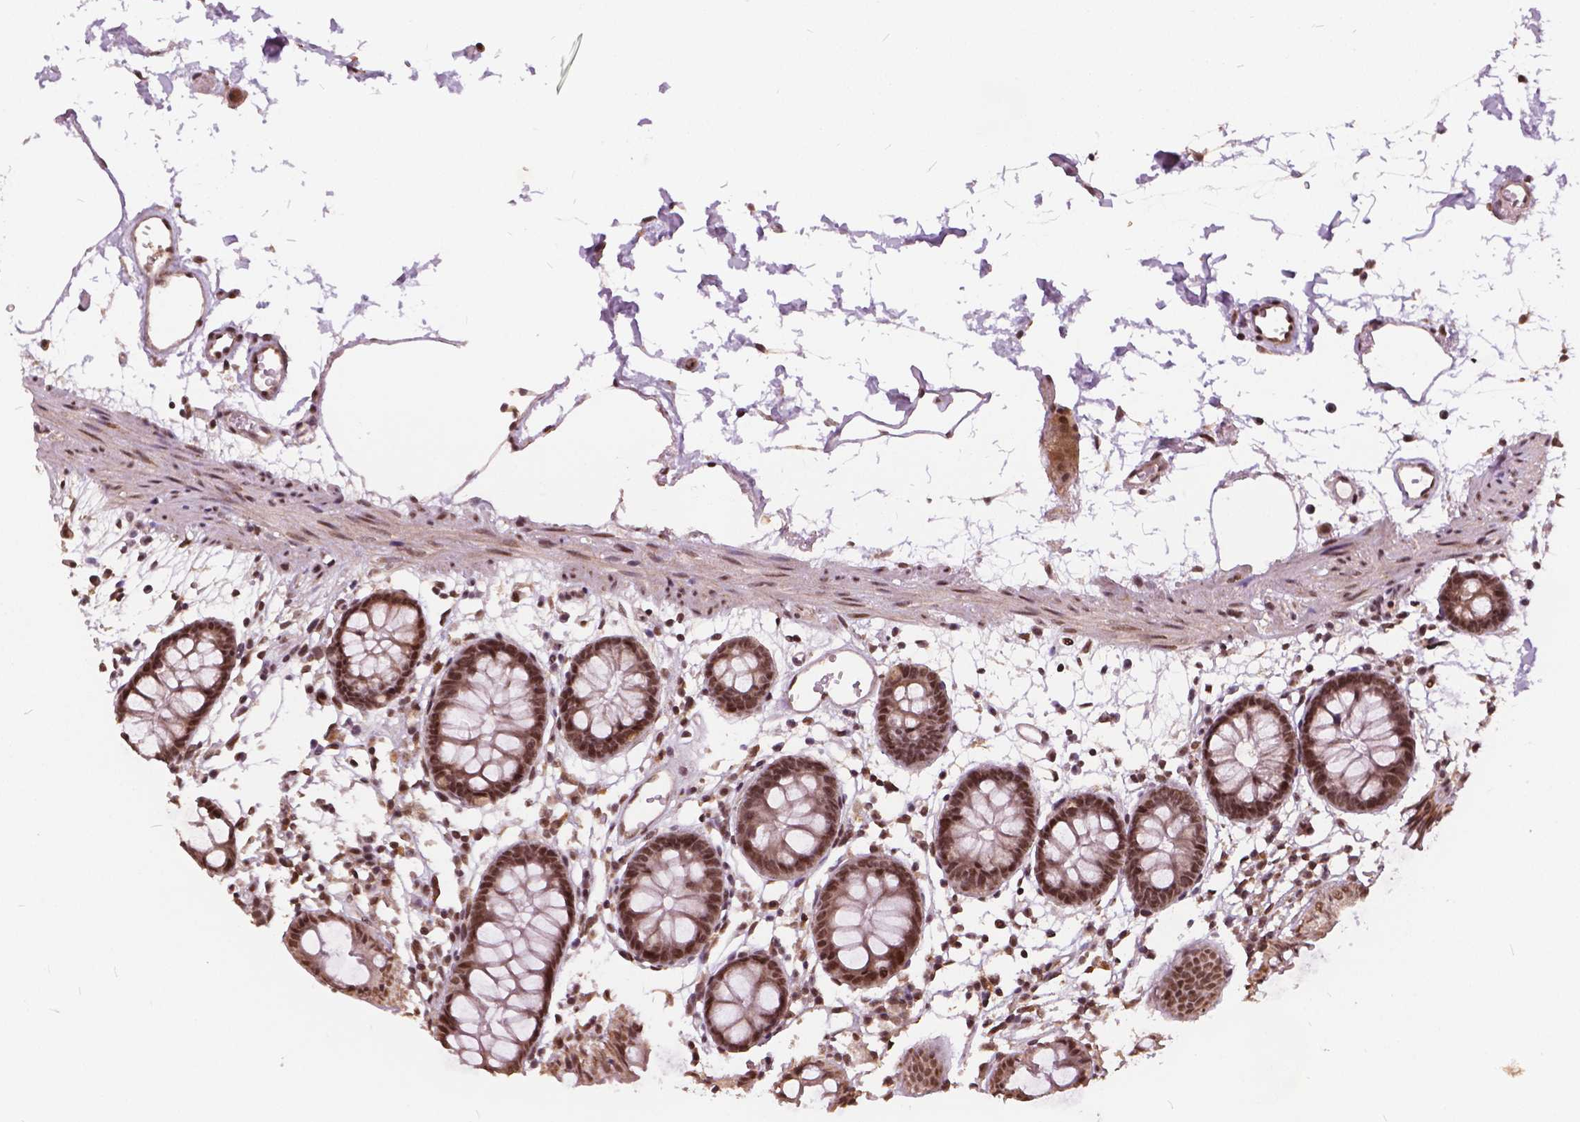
{"staining": {"intensity": "moderate", "quantity": ">75%", "location": "nuclear"}, "tissue": "colon", "cell_type": "Endothelial cells", "image_type": "normal", "snomed": [{"axis": "morphology", "description": "Normal tissue, NOS"}, {"axis": "topography", "description": "Colon"}], "caption": "High-power microscopy captured an IHC photomicrograph of benign colon, revealing moderate nuclear positivity in approximately >75% of endothelial cells. (brown staining indicates protein expression, while blue staining denotes nuclei).", "gene": "GPS2", "patient": {"sex": "female", "age": 84}}